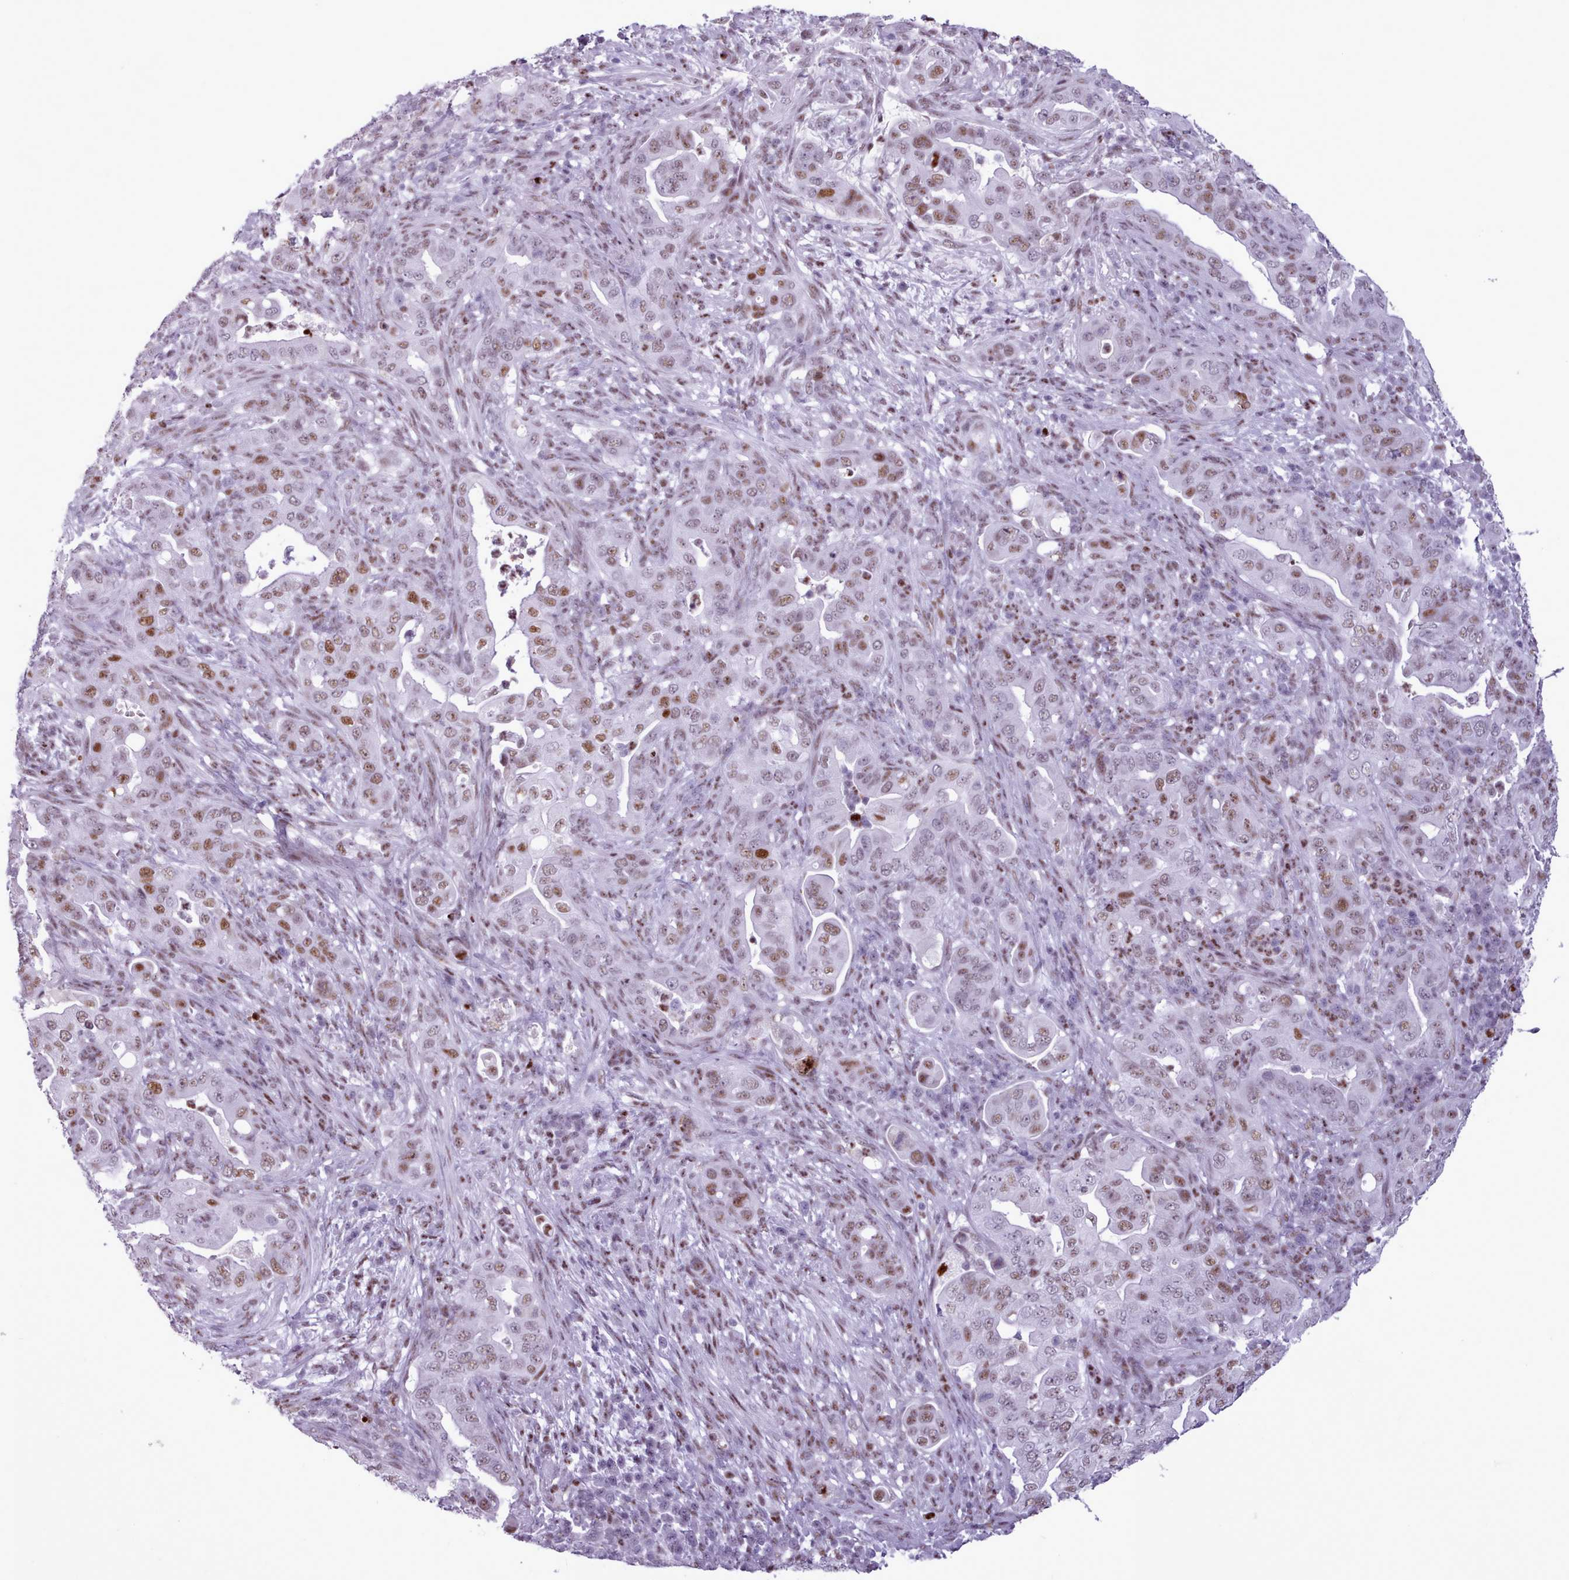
{"staining": {"intensity": "moderate", "quantity": ">75%", "location": "nuclear"}, "tissue": "pancreatic cancer", "cell_type": "Tumor cells", "image_type": "cancer", "snomed": [{"axis": "morphology", "description": "Adenocarcinoma, NOS"}, {"axis": "topography", "description": "Pancreas"}], "caption": "Immunohistochemical staining of pancreatic cancer displays medium levels of moderate nuclear protein positivity in approximately >75% of tumor cells.", "gene": "SRSF4", "patient": {"sex": "female", "age": 63}}